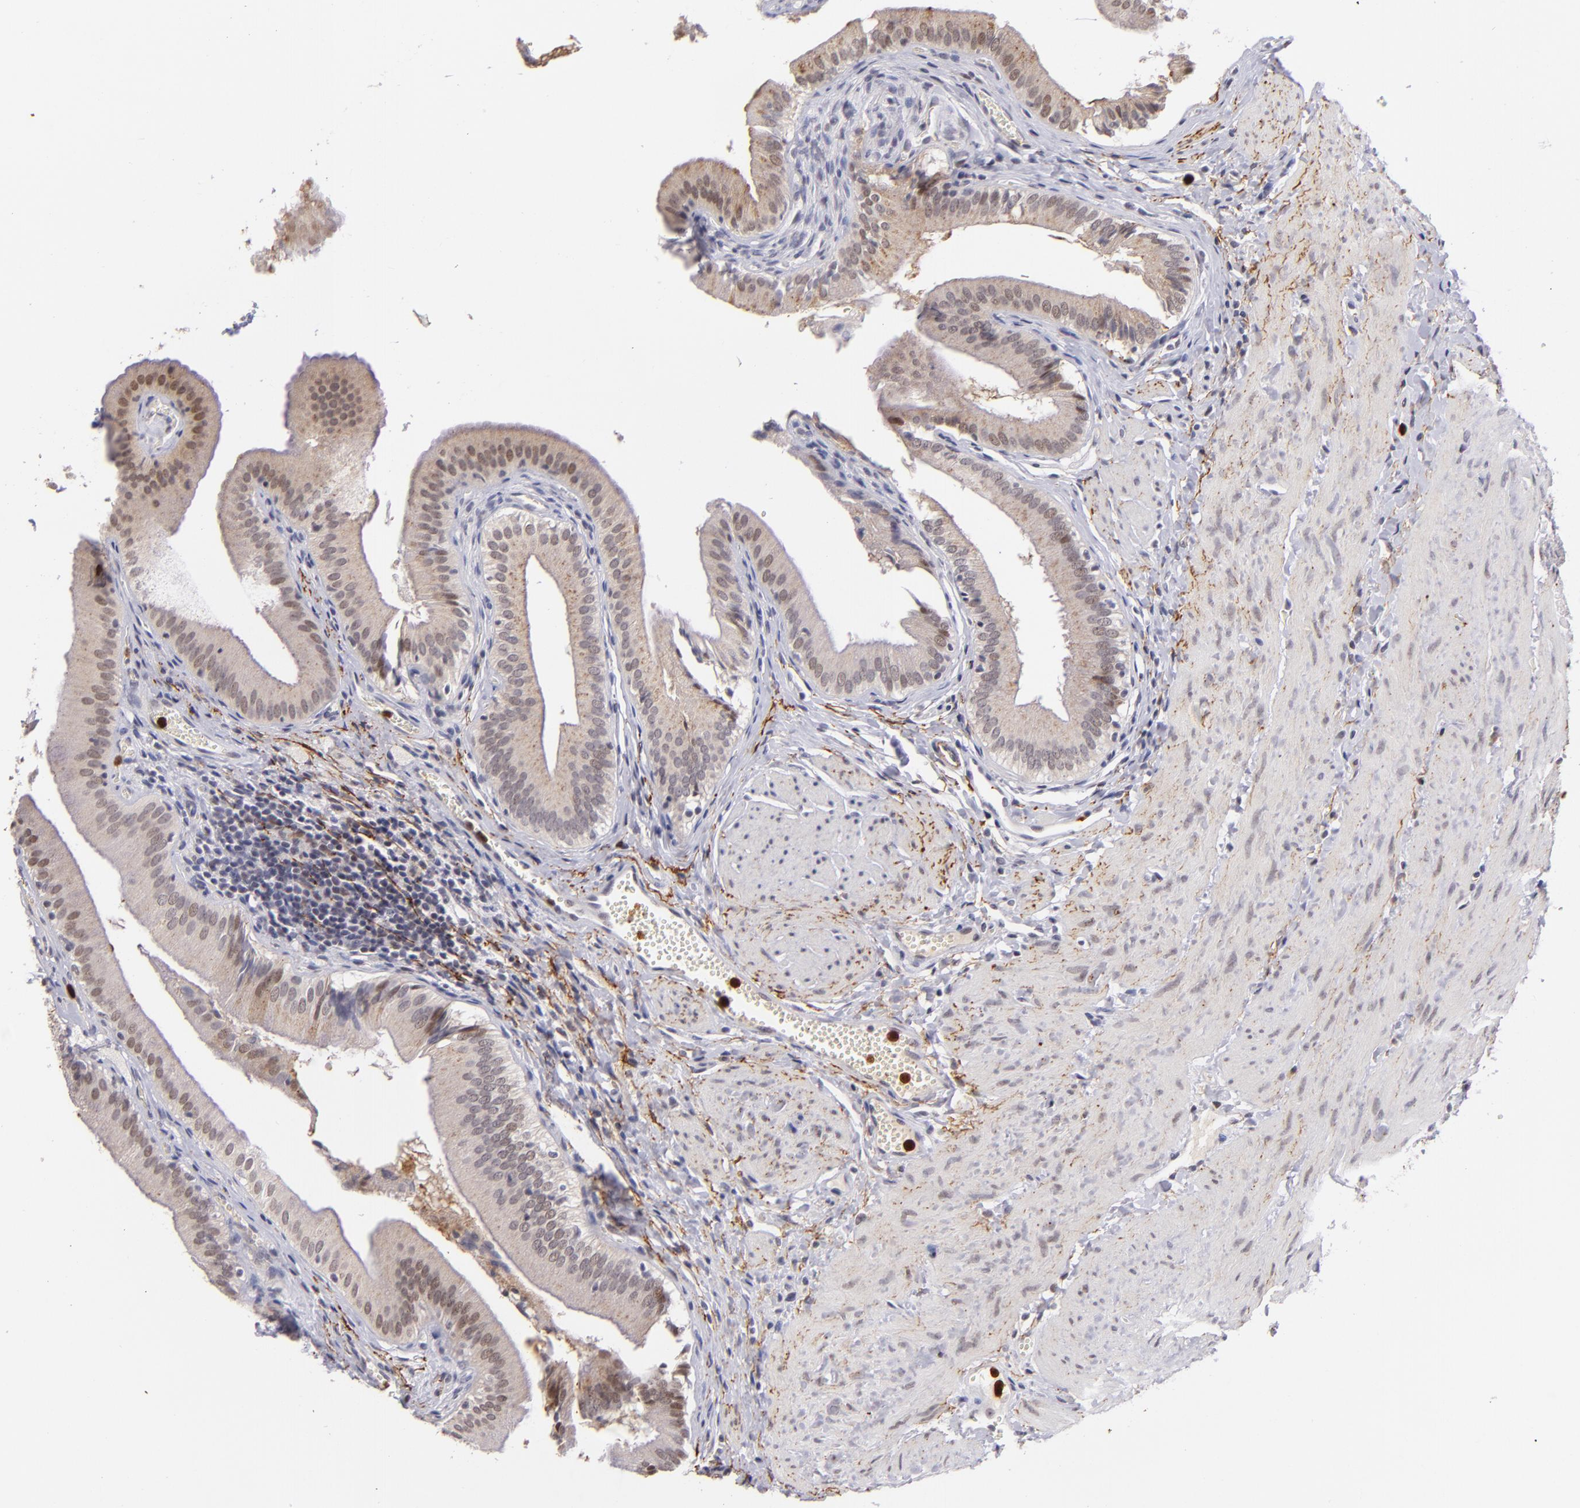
{"staining": {"intensity": "weak", "quantity": ">75%", "location": "cytoplasmic/membranous,nuclear"}, "tissue": "gallbladder", "cell_type": "Glandular cells", "image_type": "normal", "snomed": [{"axis": "morphology", "description": "Normal tissue, NOS"}, {"axis": "topography", "description": "Gallbladder"}], "caption": "Gallbladder stained with immunohistochemistry exhibits weak cytoplasmic/membranous,nuclear staining in about >75% of glandular cells.", "gene": "RXRG", "patient": {"sex": "female", "age": 24}}